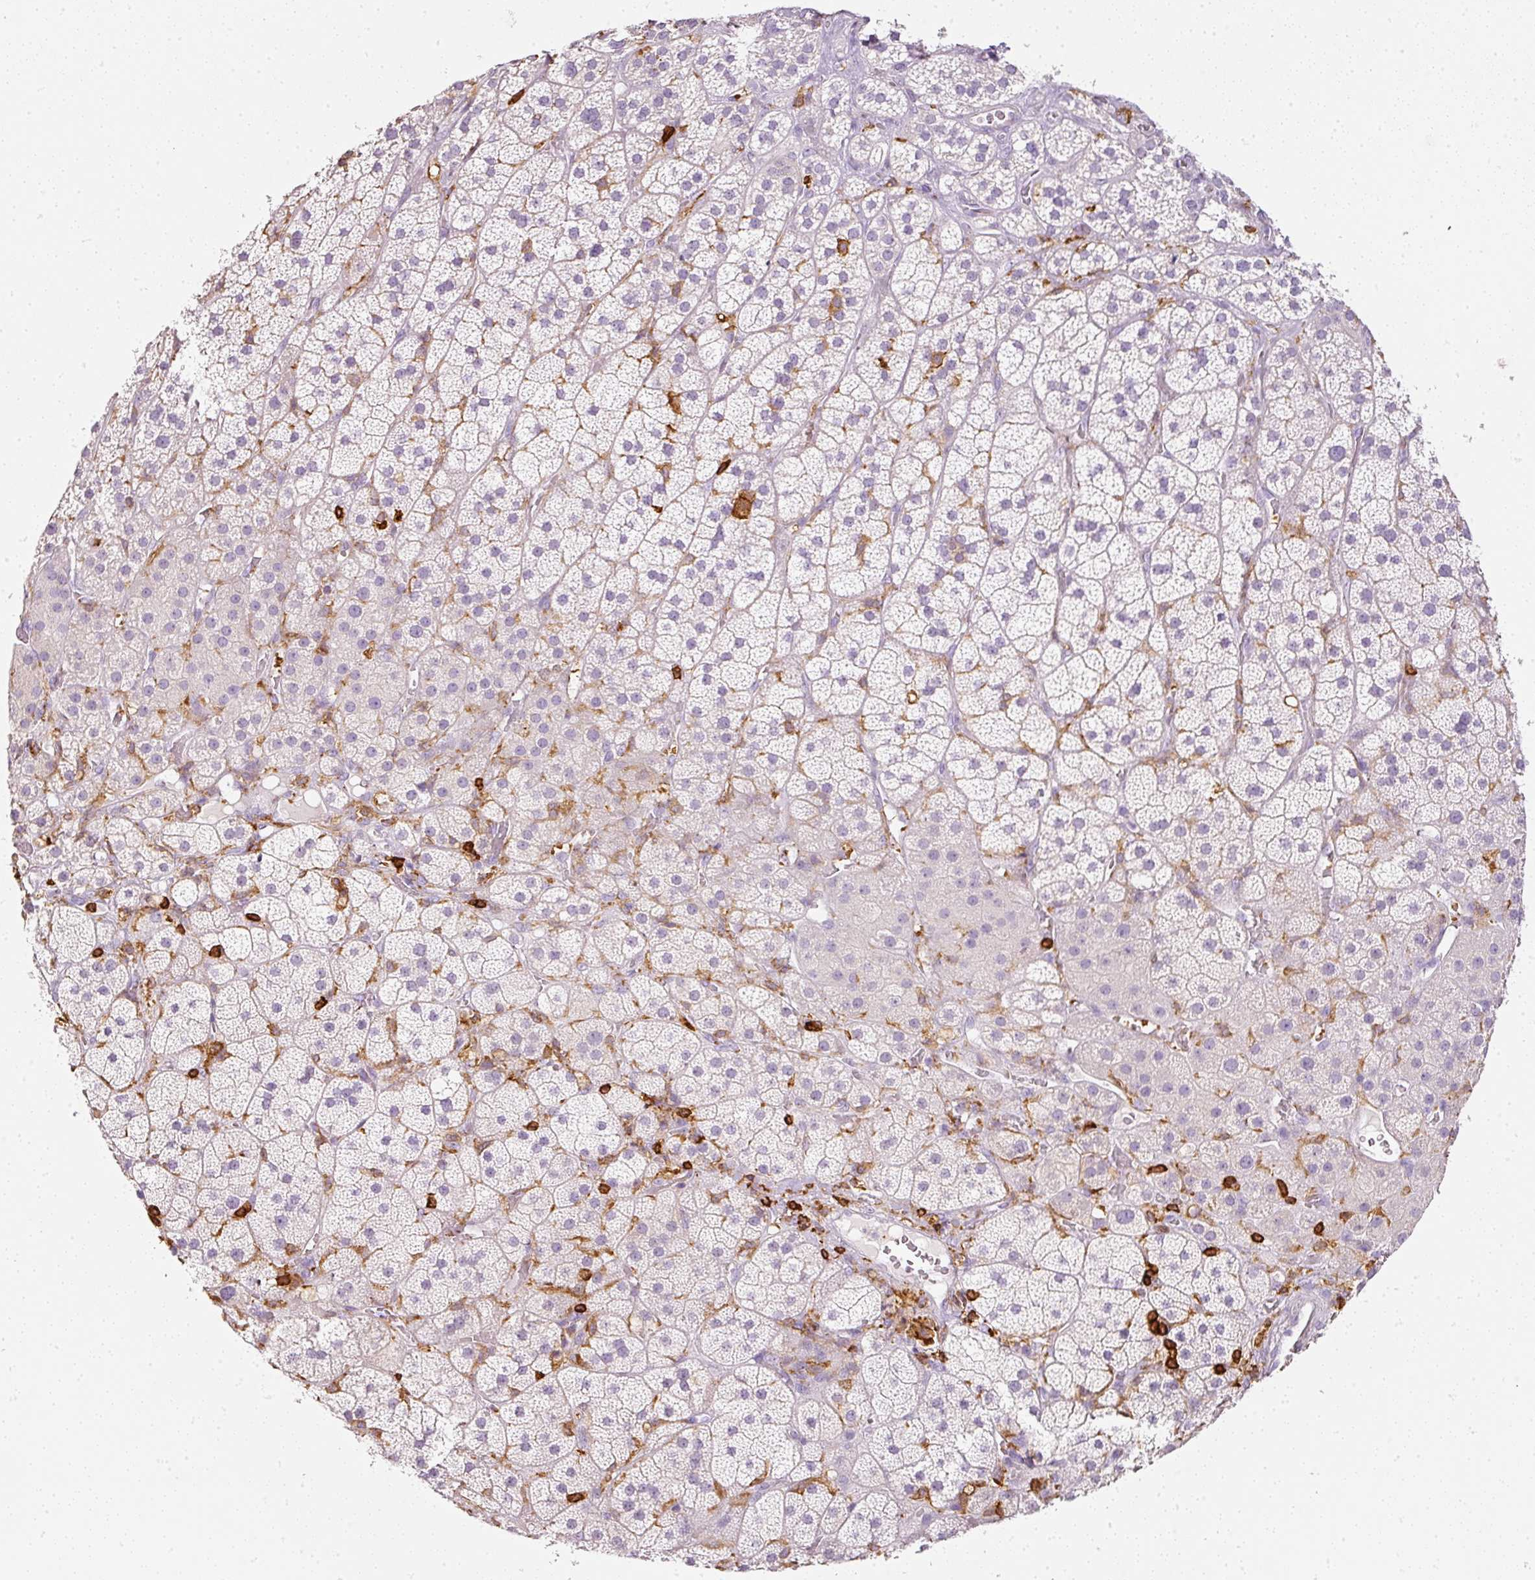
{"staining": {"intensity": "negative", "quantity": "none", "location": "none"}, "tissue": "adrenal gland", "cell_type": "Glandular cells", "image_type": "normal", "snomed": [{"axis": "morphology", "description": "Normal tissue, NOS"}, {"axis": "topography", "description": "Adrenal gland"}], "caption": "Micrograph shows no protein expression in glandular cells of unremarkable adrenal gland. Brightfield microscopy of IHC stained with DAB (3,3'-diaminobenzidine) (brown) and hematoxylin (blue), captured at high magnification.", "gene": "EVL", "patient": {"sex": "male", "age": 57}}